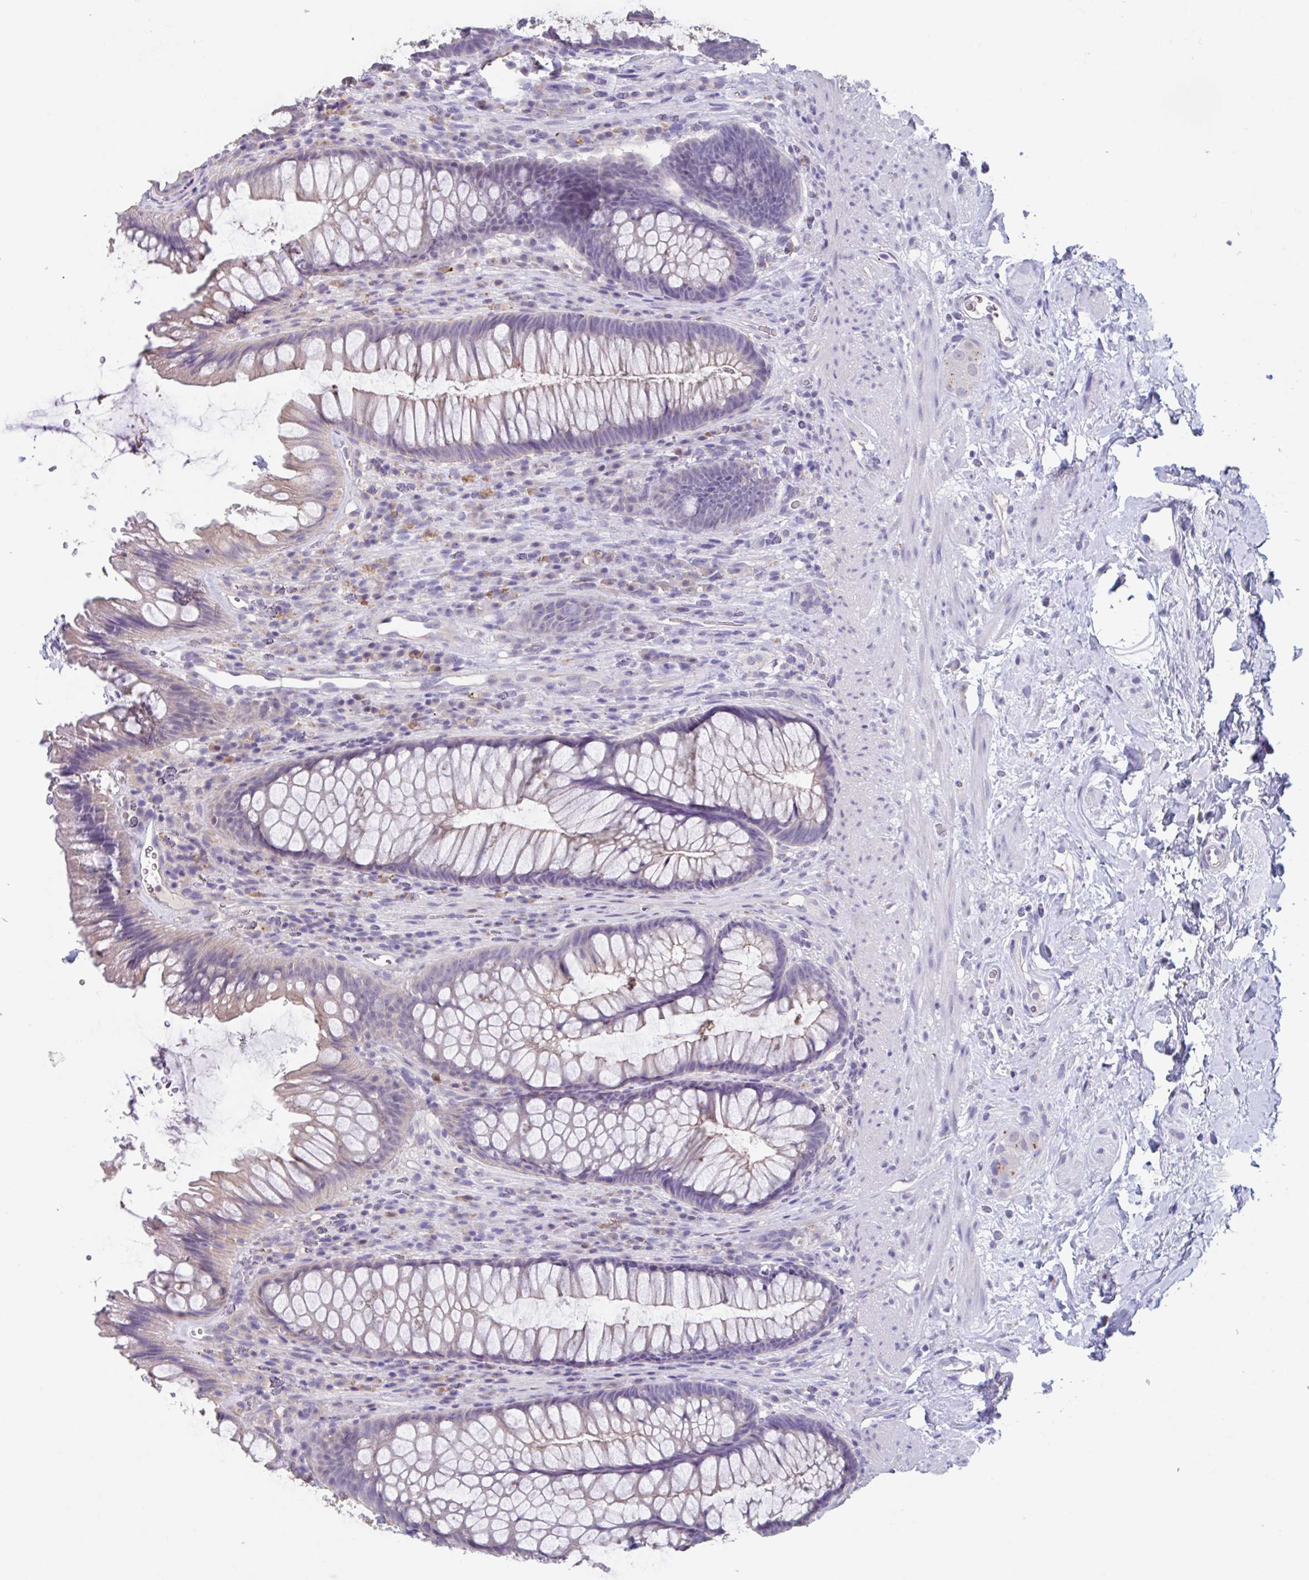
{"staining": {"intensity": "weak", "quantity": "25%-75%", "location": "cytoplasmic/membranous"}, "tissue": "rectum", "cell_type": "Glandular cells", "image_type": "normal", "snomed": [{"axis": "morphology", "description": "Normal tissue, NOS"}, {"axis": "topography", "description": "Rectum"}], "caption": "DAB immunohistochemical staining of normal human rectum demonstrates weak cytoplasmic/membranous protein expression in about 25%-75% of glandular cells.", "gene": "GPR162", "patient": {"sex": "male", "age": 53}}